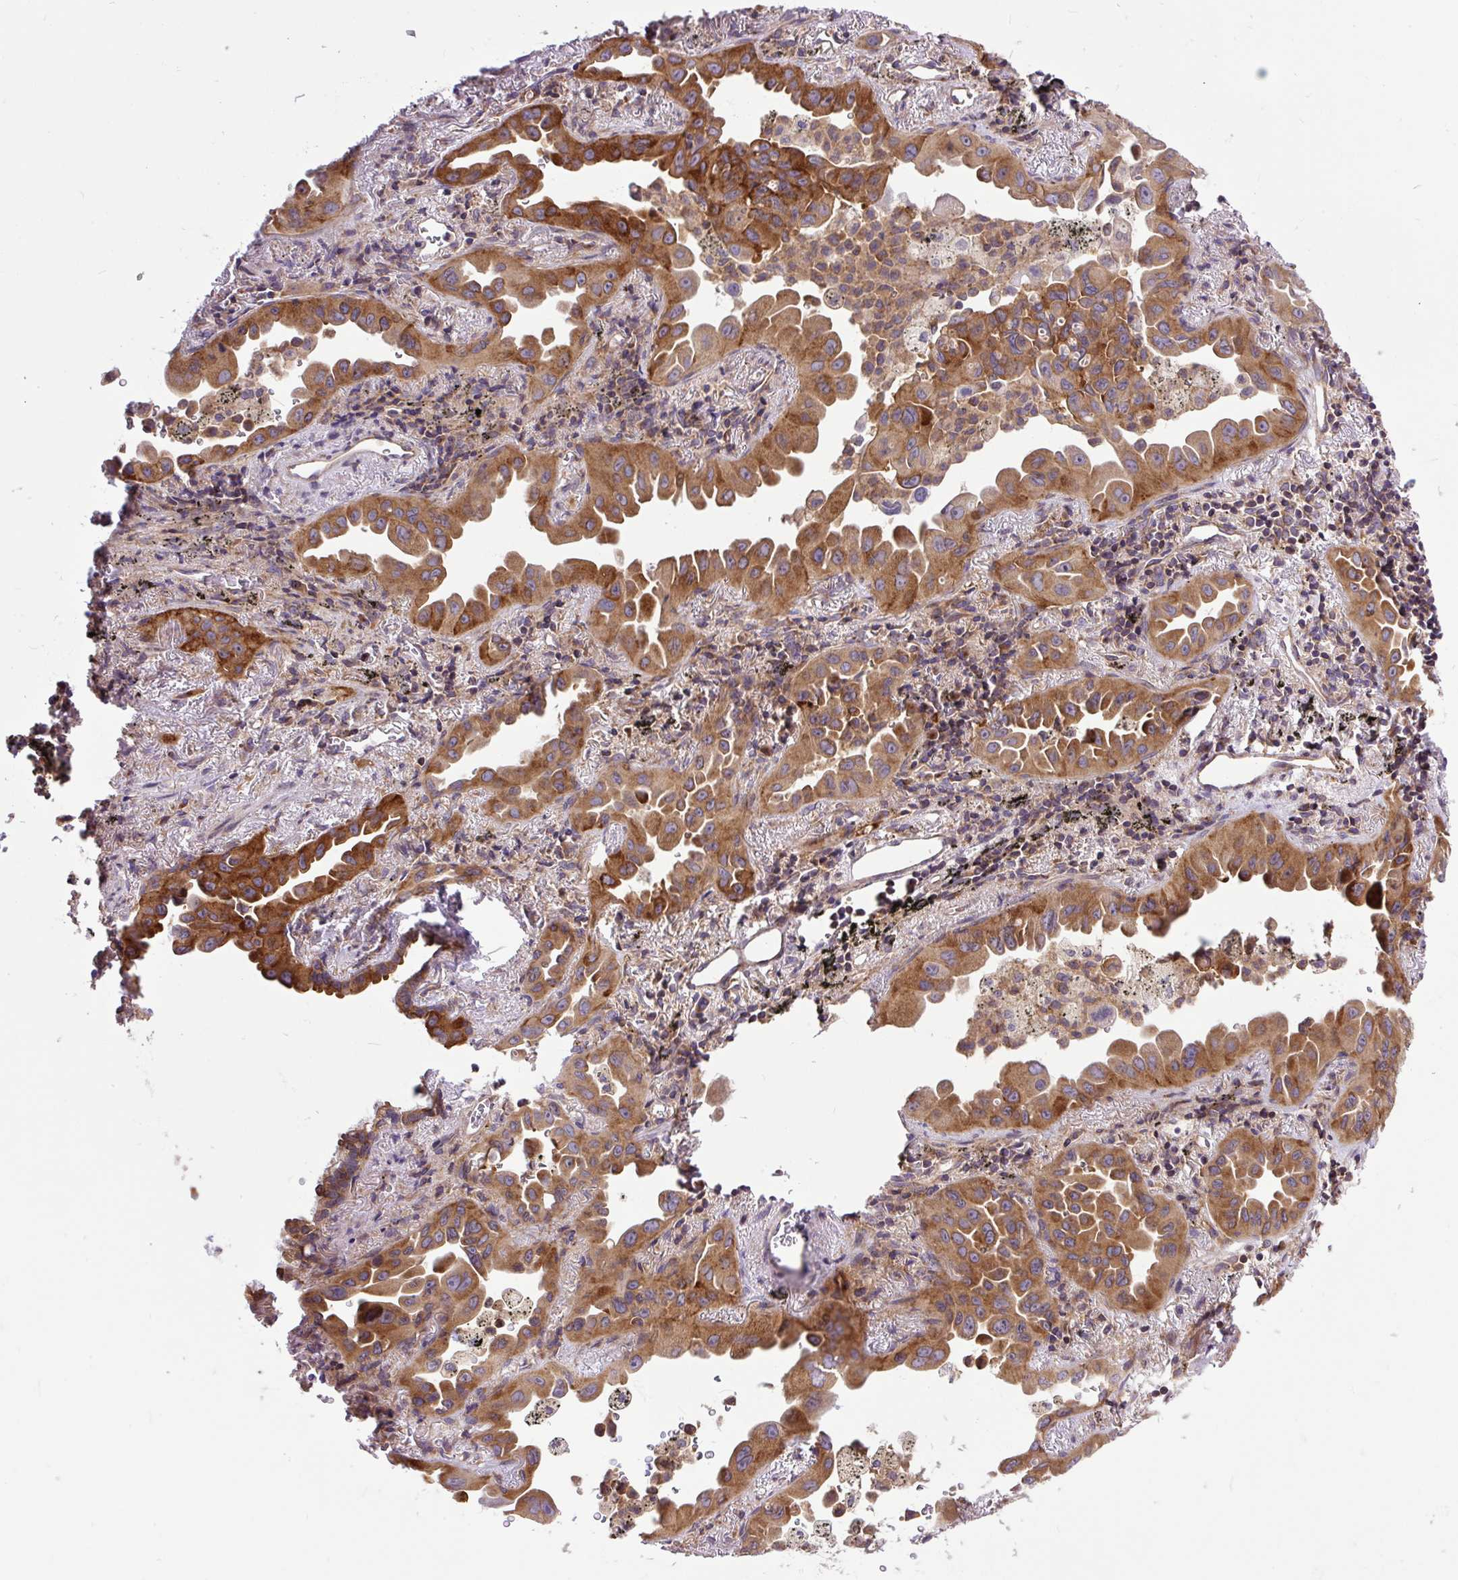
{"staining": {"intensity": "strong", "quantity": ">75%", "location": "cytoplasmic/membranous"}, "tissue": "lung cancer", "cell_type": "Tumor cells", "image_type": "cancer", "snomed": [{"axis": "morphology", "description": "Adenocarcinoma, NOS"}, {"axis": "topography", "description": "Lung"}], "caption": "Protein staining displays strong cytoplasmic/membranous staining in about >75% of tumor cells in lung cancer.", "gene": "TRIM17", "patient": {"sex": "male", "age": 68}}